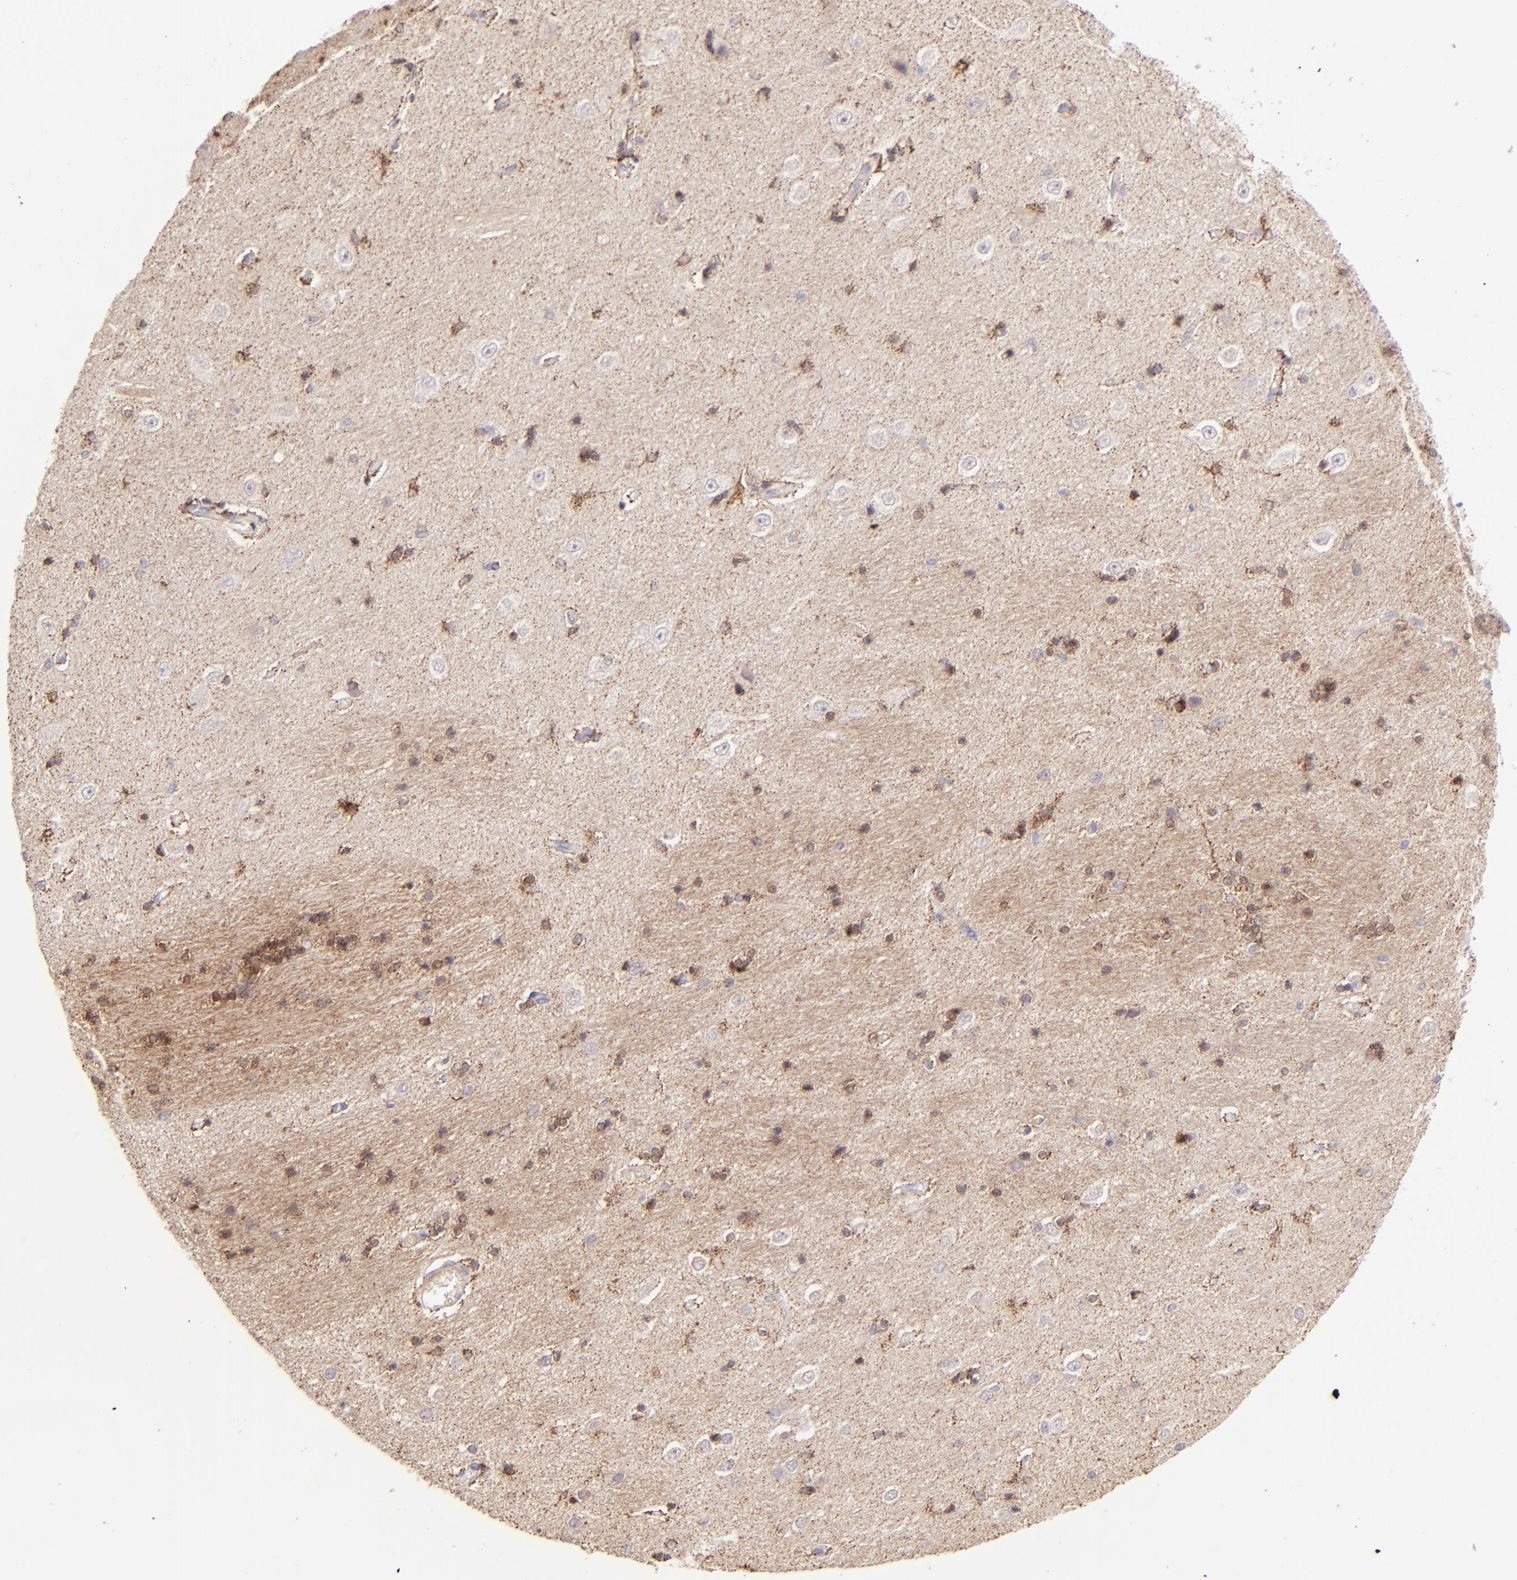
{"staining": {"intensity": "moderate", "quantity": "25%-75%", "location": "cytoplasmic/membranous"}, "tissue": "hippocampus", "cell_type": "Glial cells", "image_type": "normal", "snomed": [{"axis": "morphology", "description": "Normal tissue, NOS"}, {"axis": "topography", "description": "Hippocampus"}], "caption": "A brown stain shows moderate cytoplasmic/membranous positivity of a protein in glial cells of benign human hippocampus. The staining was performed using DAB (3,3'-diaminobenzidine) to visualize the protein expression in brown, while the nuclei were stained in blue with hematoxylin (Magnification: 20x).", "gene": "SH2D4A", "patient": {"sex": "female", "age": 54}}